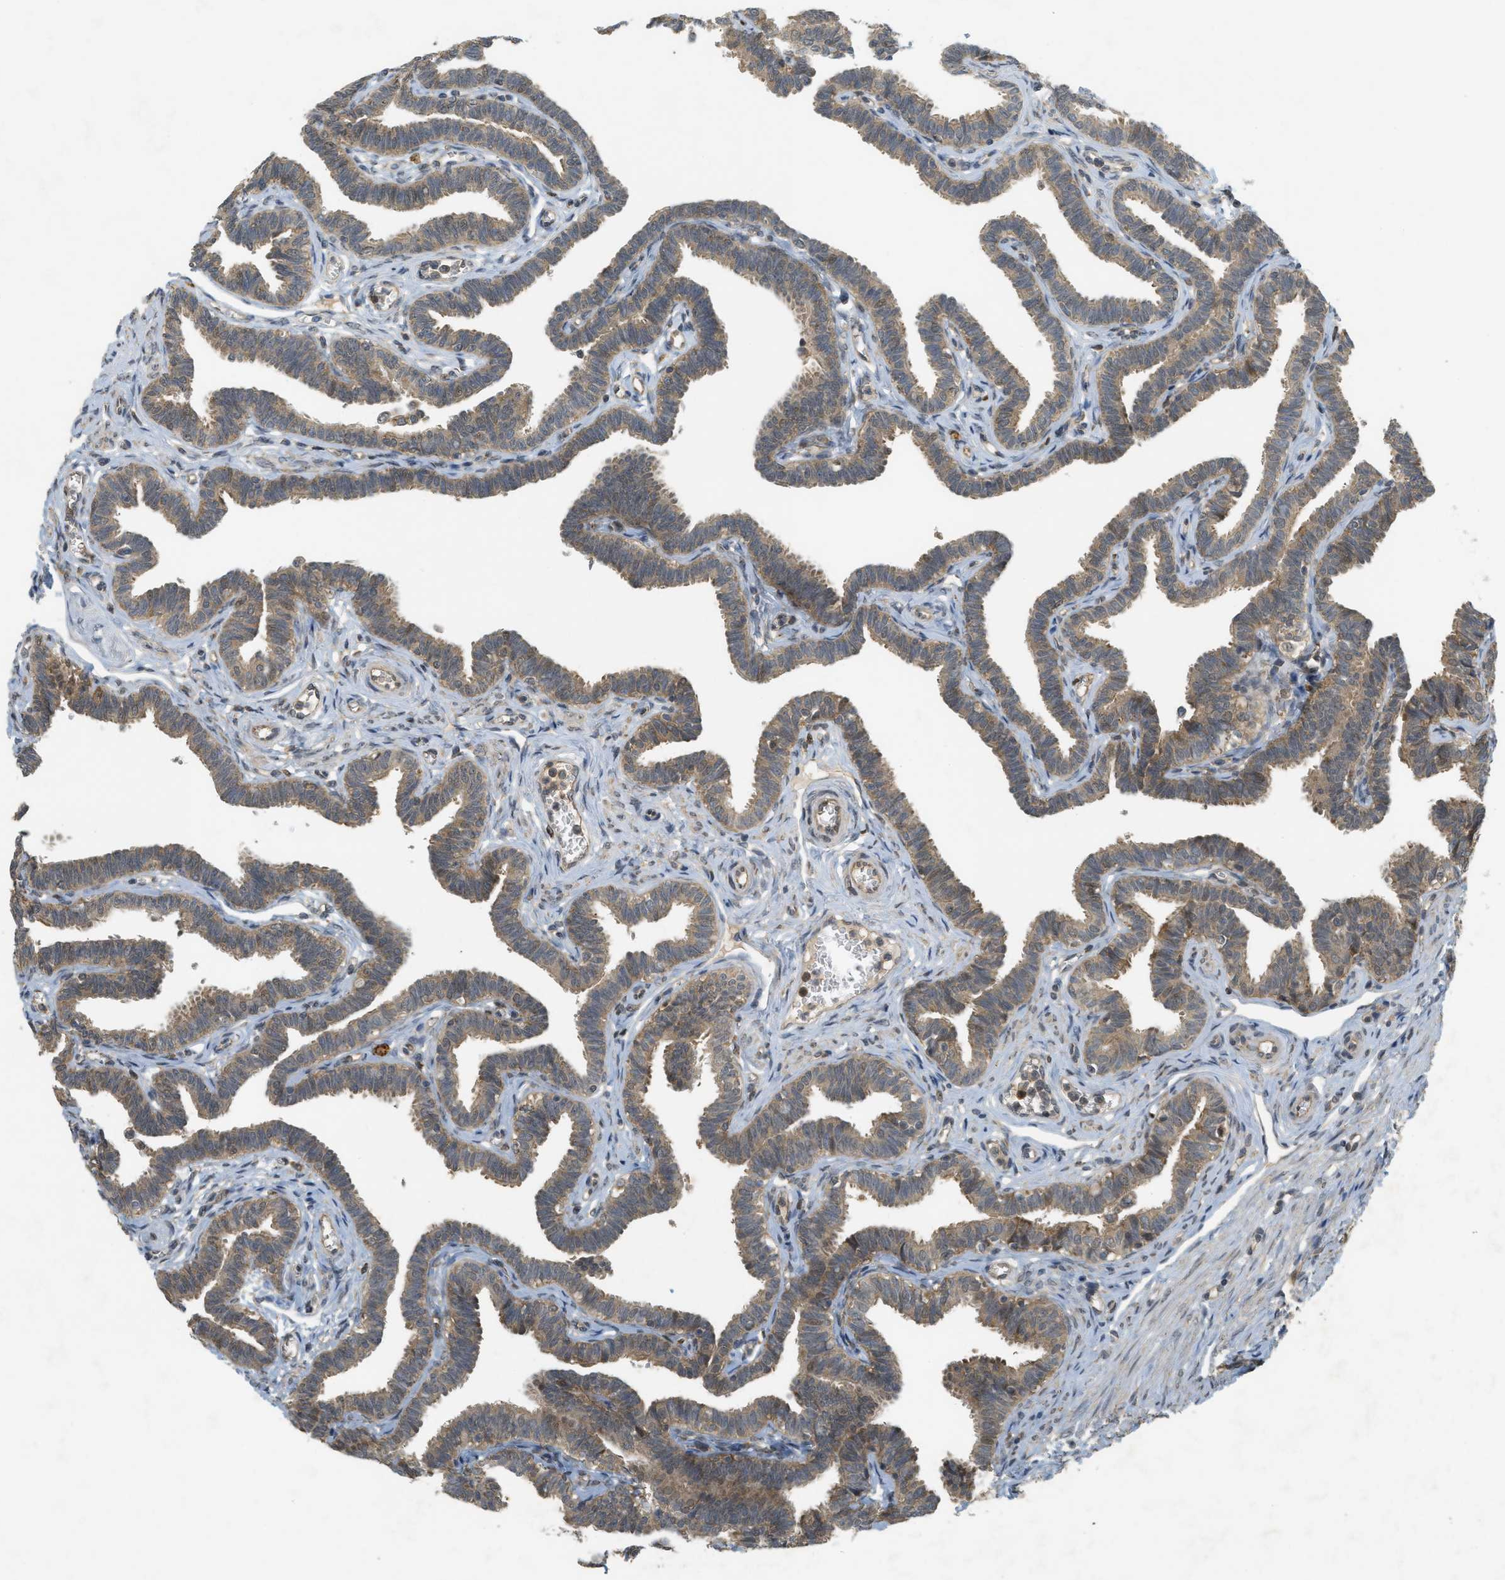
{"staining": {"intensity": "weak", "quantity": "25%-75%", "location": "cytoplasmic/membranous"}, "tissue": "fallopian tube", "cell_type": "Glandular cells", "image_type": "normal", "snomed": [{"axis": "morphology", "description": "Normal tissue, NOS"}, {"axis": "topography", "description": "Fallopian tube"}, {"axis": "topography", "description": "Ovary"}], "caption": "Immunohistochemistry (IHC) of unremarkable fallopian tube displays low levels of weak cytoplasmic/membranous positivity in approximately 25%-75% of glandular cells.", "gene": "PRKD1", "patient": {"sex": "female", "age": 23}}